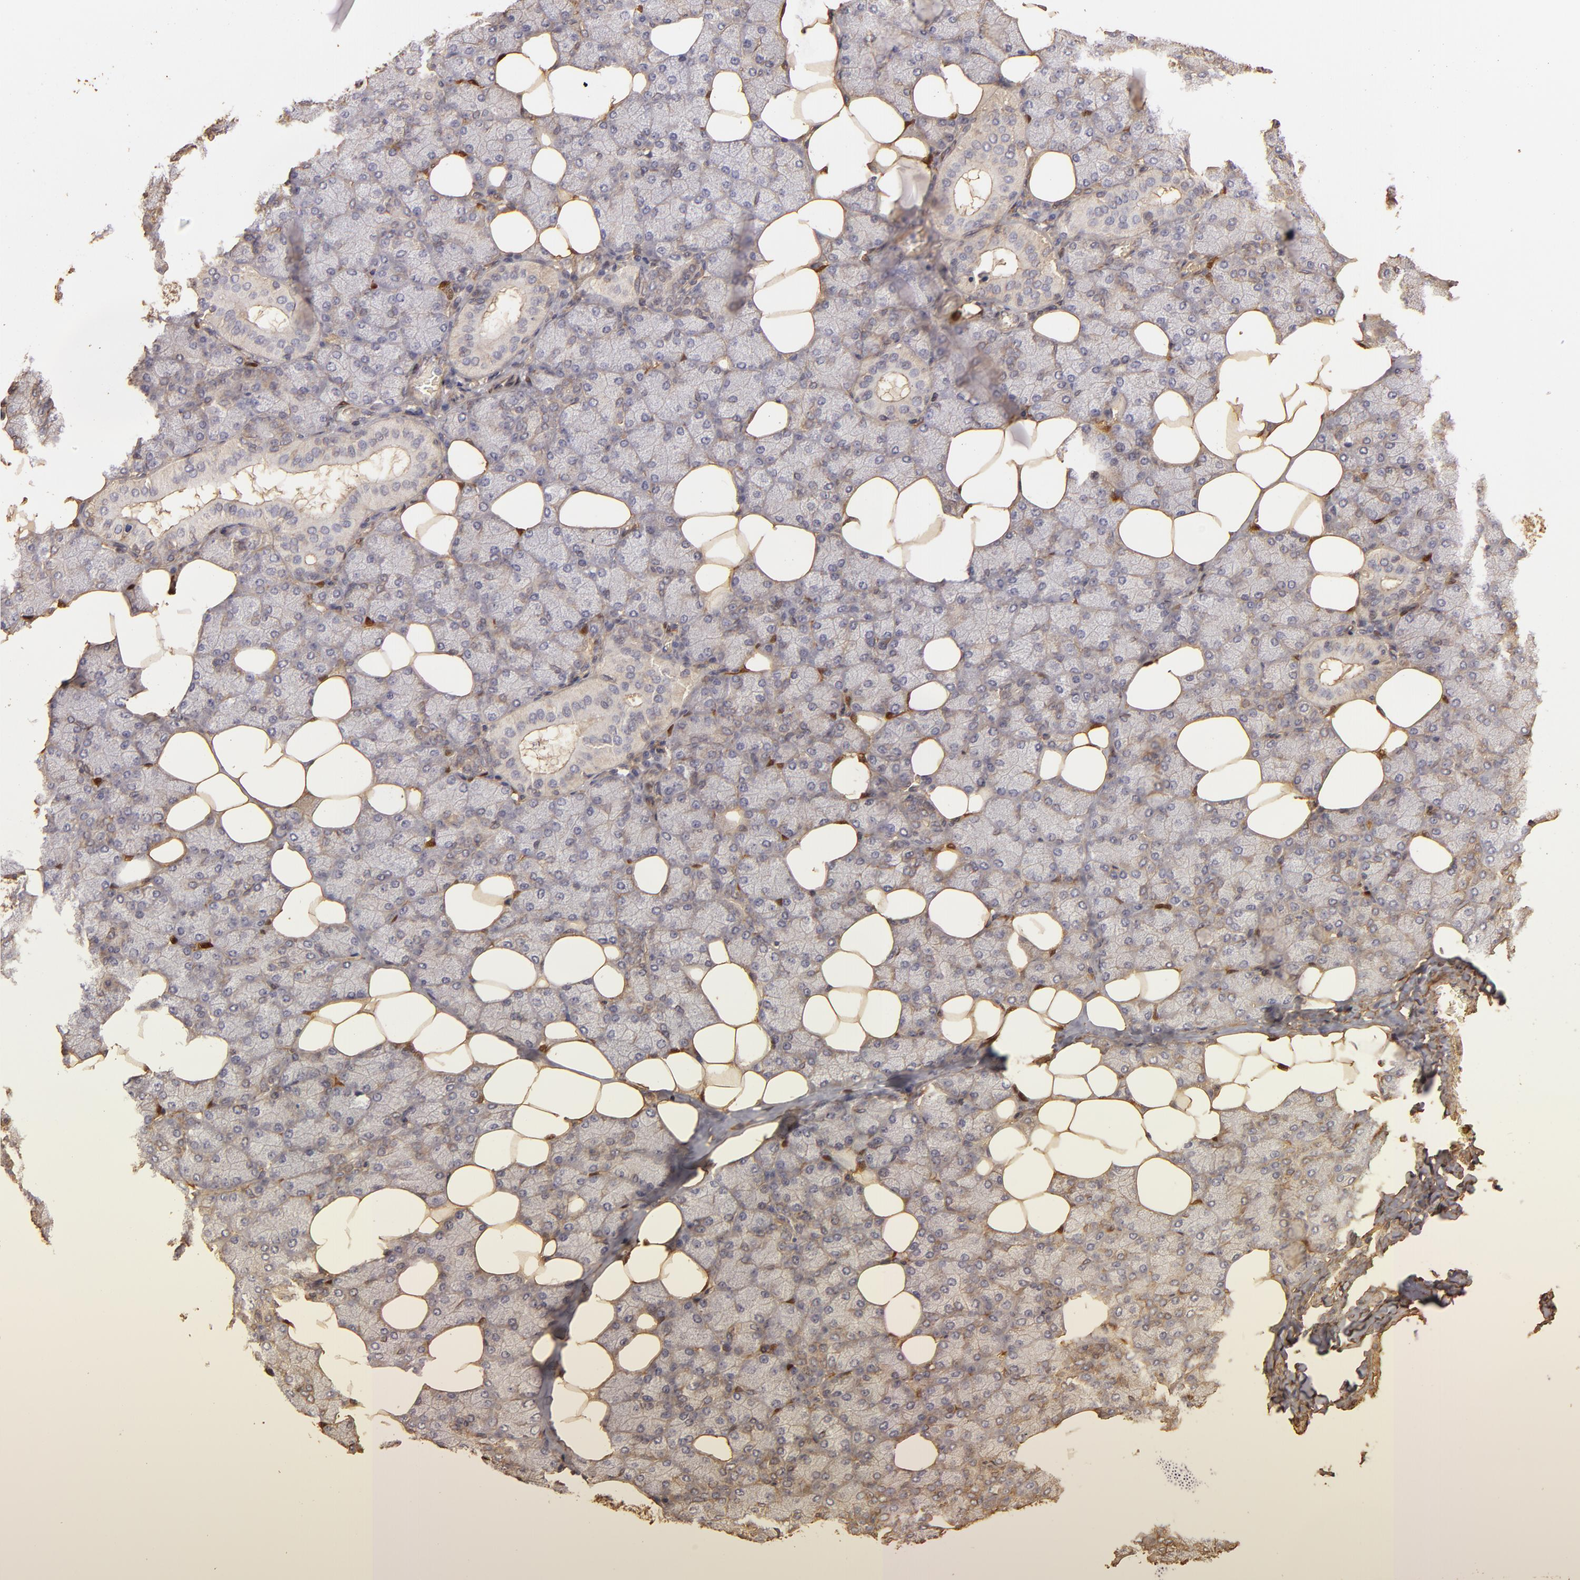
{"staining": {"intensity": "negative", "quantity": "none", "location": "none"}, "tissue": "salivary gland", "cell_type": "Glandular cells", "image_type": "normal", "snomed": [{"axis": "morphology", "description": "Normal tissue, NOS"}, {"axis": "topography", "description": "Lymph node"}, {"axis": "topography", "description": "Salivary gland"}], "caption": "This photomicrograph is of benign salivary gland stained with immunohistochemistry (IHC) to label a protein in brown with the nuclei are counter-stained blue. There is no staining in glandular cells.", "gene": "HSPB6", "patient": {"sex": "male", "age": 8}}